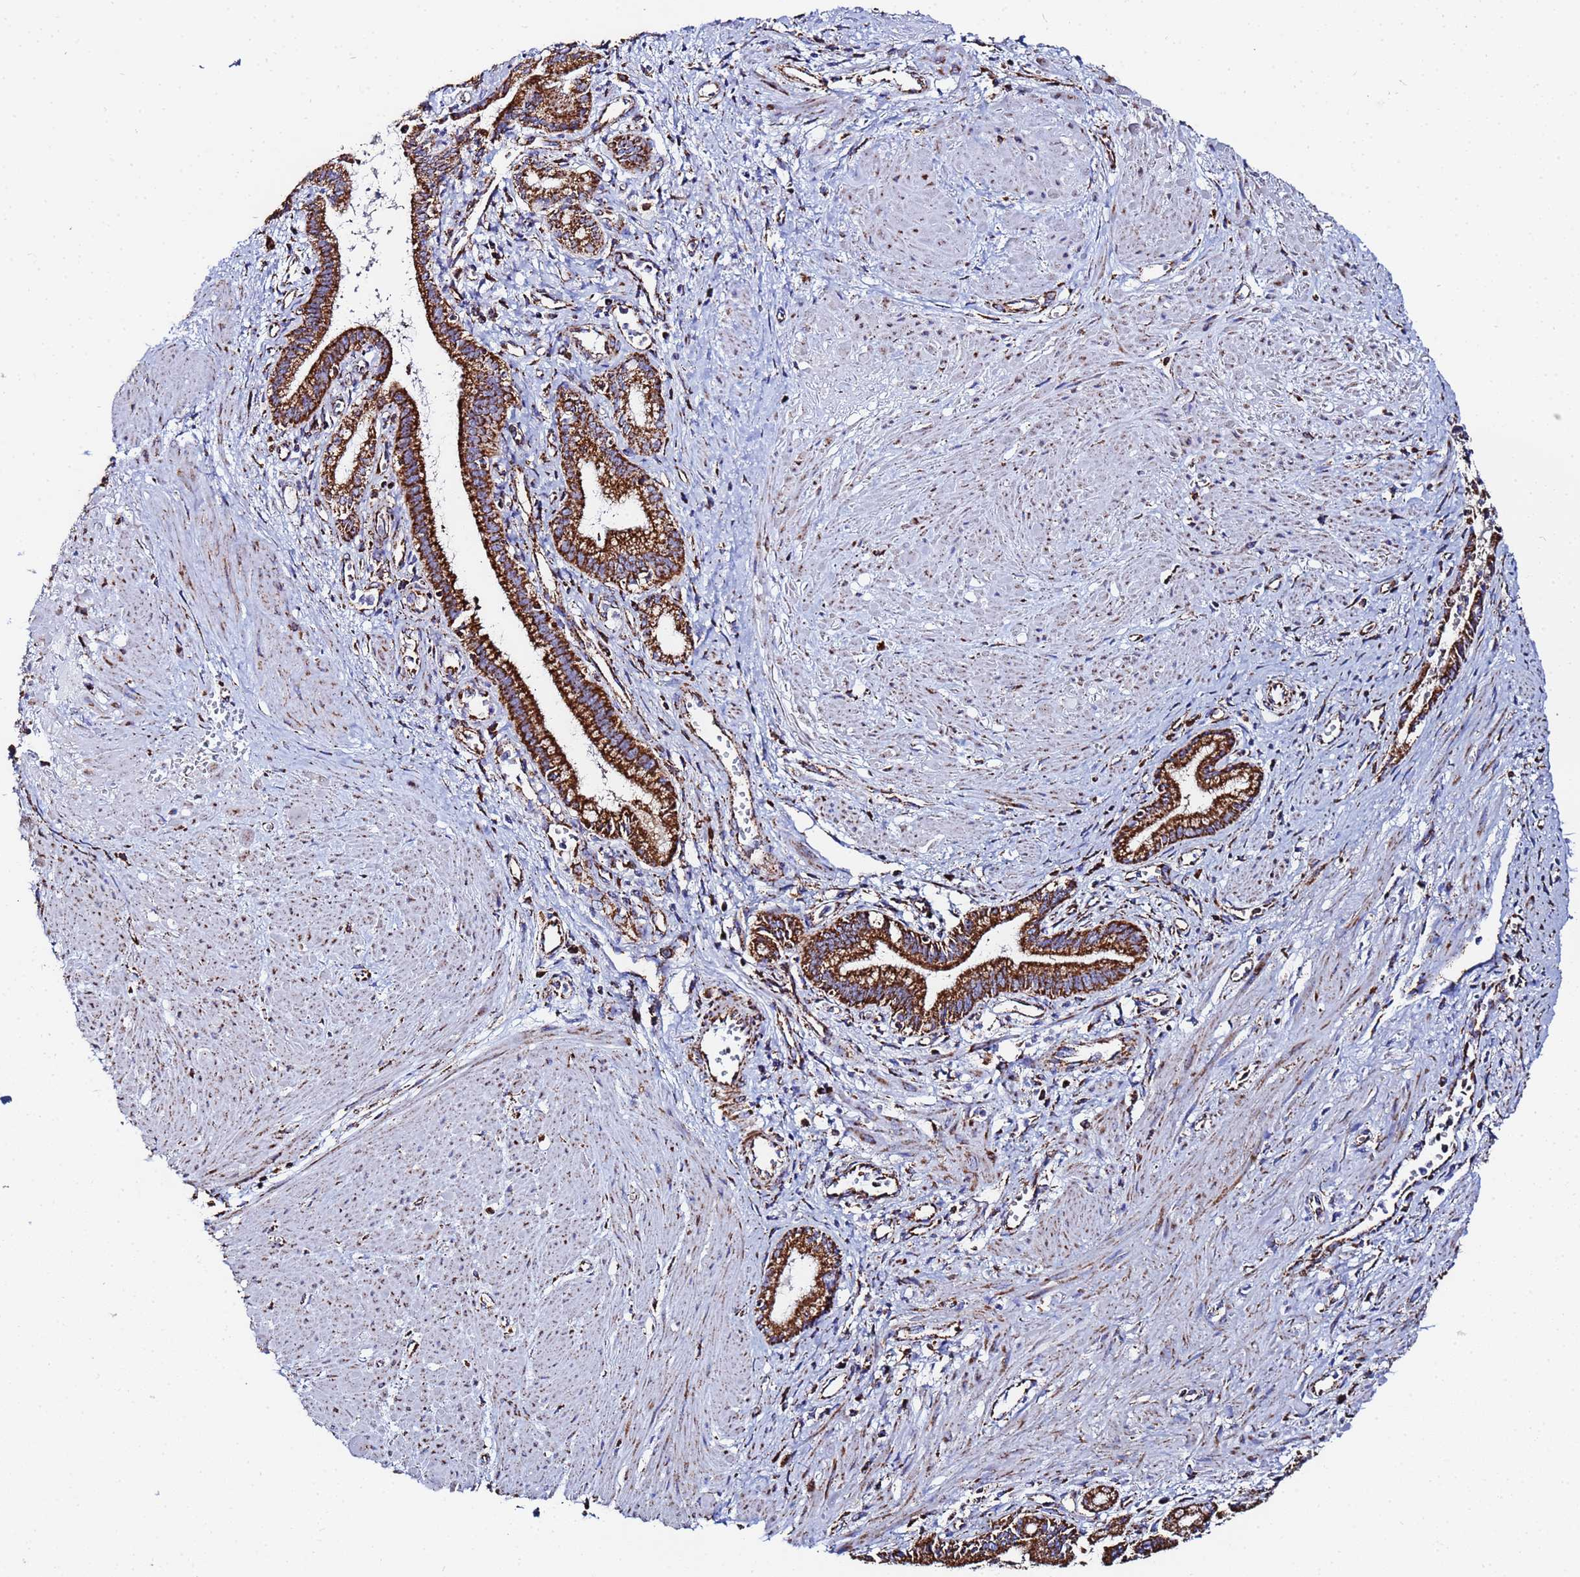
{"staining": {"intensity": "strong", "quantity": ">75%", "location": "cytoplasmic/membranous"}, "tissue": "pancreatic cancer", "cell_type": "Tumor cells", "image_type": "cancer", "snomed": [{"axis": "morphology", "description": "Adenocarcinoma, NOS"}, {"axis": "topography", "description": "Pancreas"}], "caption": "Protein staining shows strong cytoplasmic/membranous positivity in approximately >75% of tumor cells in pancreatic cancer.", "gene": "GLUD1", "patient": {"sex": "male", "age": 78}}